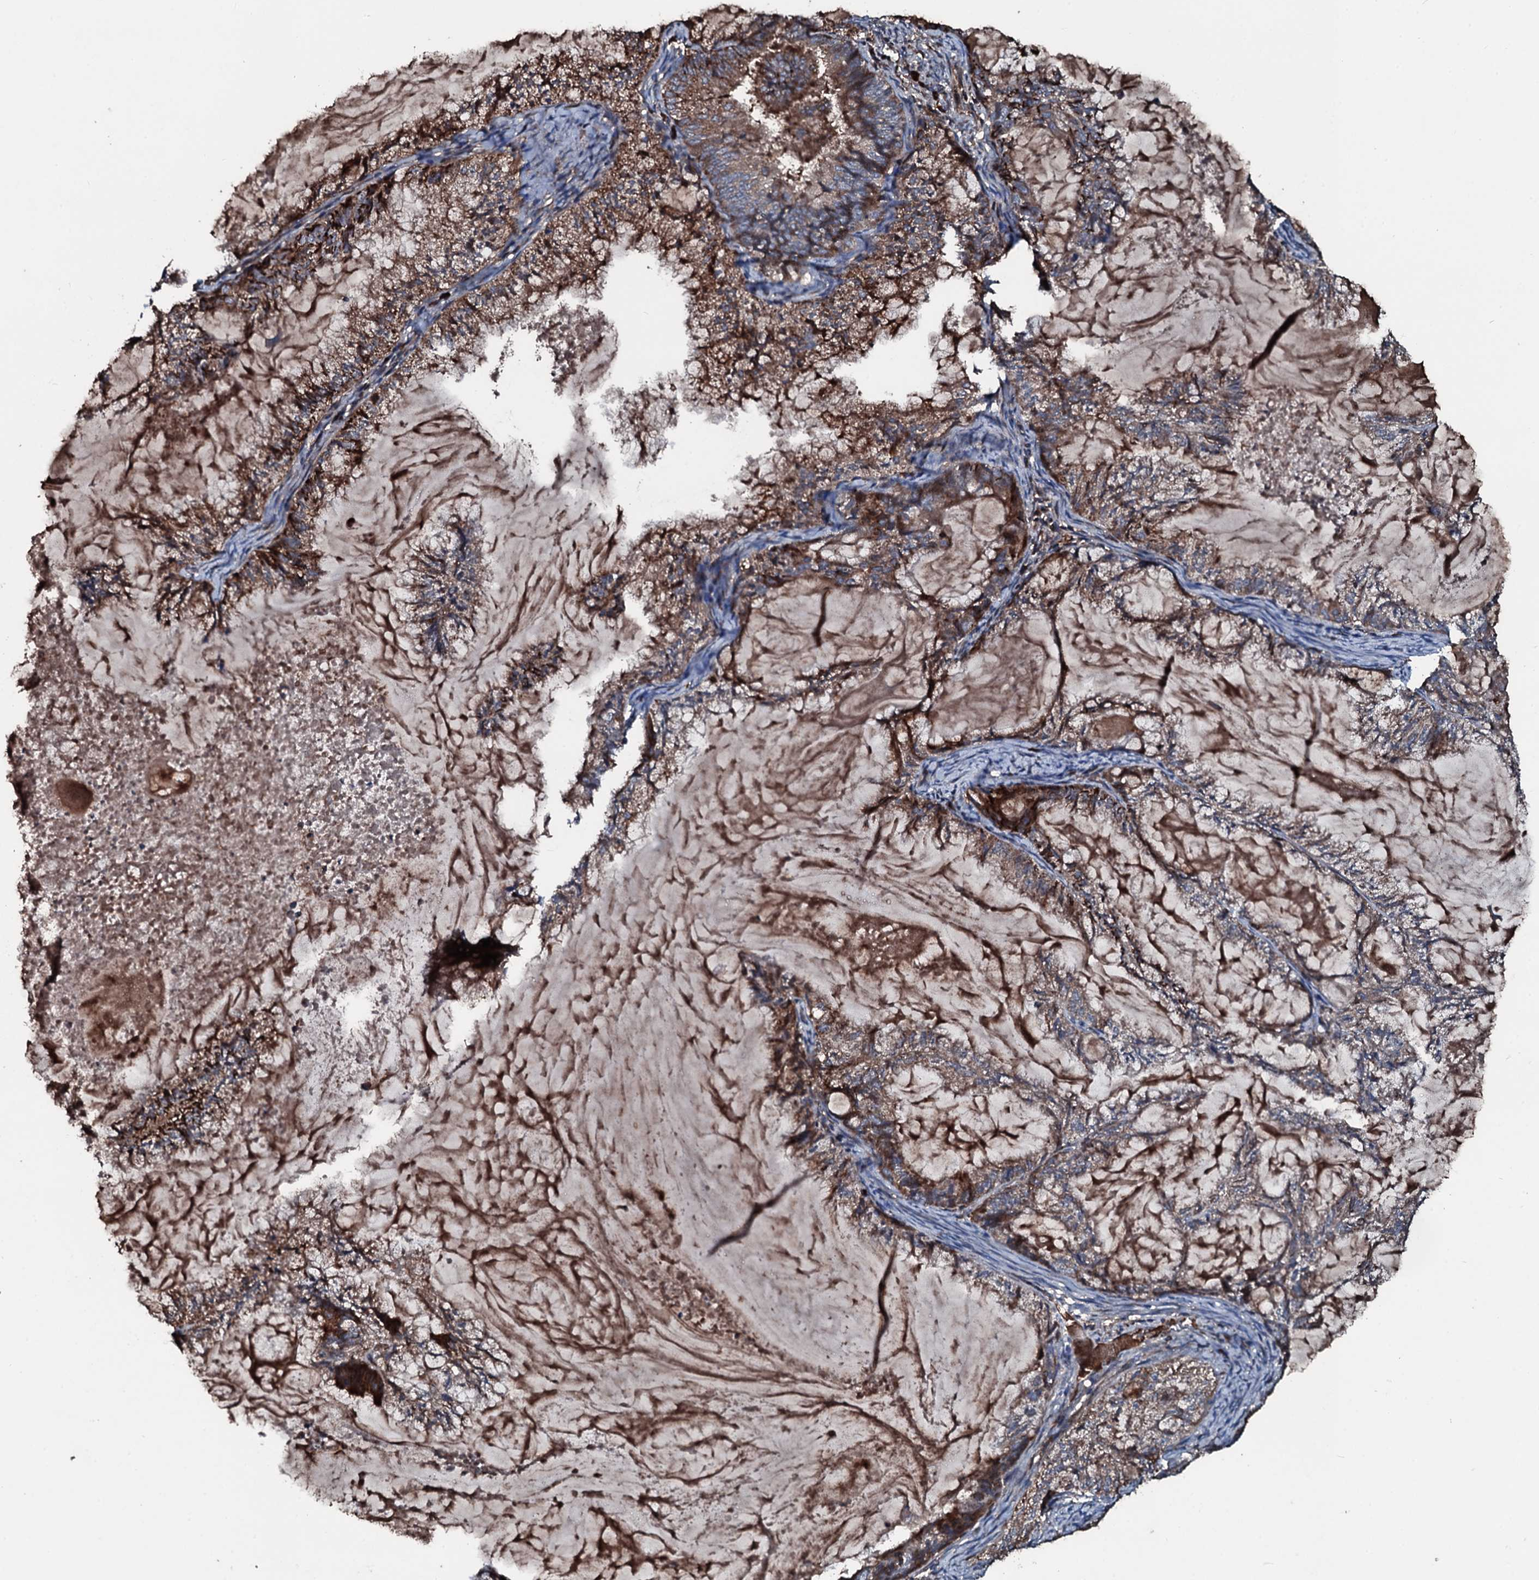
{"staining": {"intensity": "moderate", "quantity": ">75%", "location": "cytoplasmic/membranous"}, "tissue": "endometrial cancer", "cell_type": "Tumor cells", "image_type": "cancer", "snomed": [{"axis": "morphology", "description": "Adenocarcinoma, NOS"}, {"axis": "topography", "description": "Endometrium"}], "caption": "Adenocarcinoma (endometrial) stained with immunohistochemistry (IHC) shows moderate cytoplasmic/membranous positivity in approximately >75% of tumor cells.", "gene": "AARS1", "patient": {"sex": "female", "age": 86}}